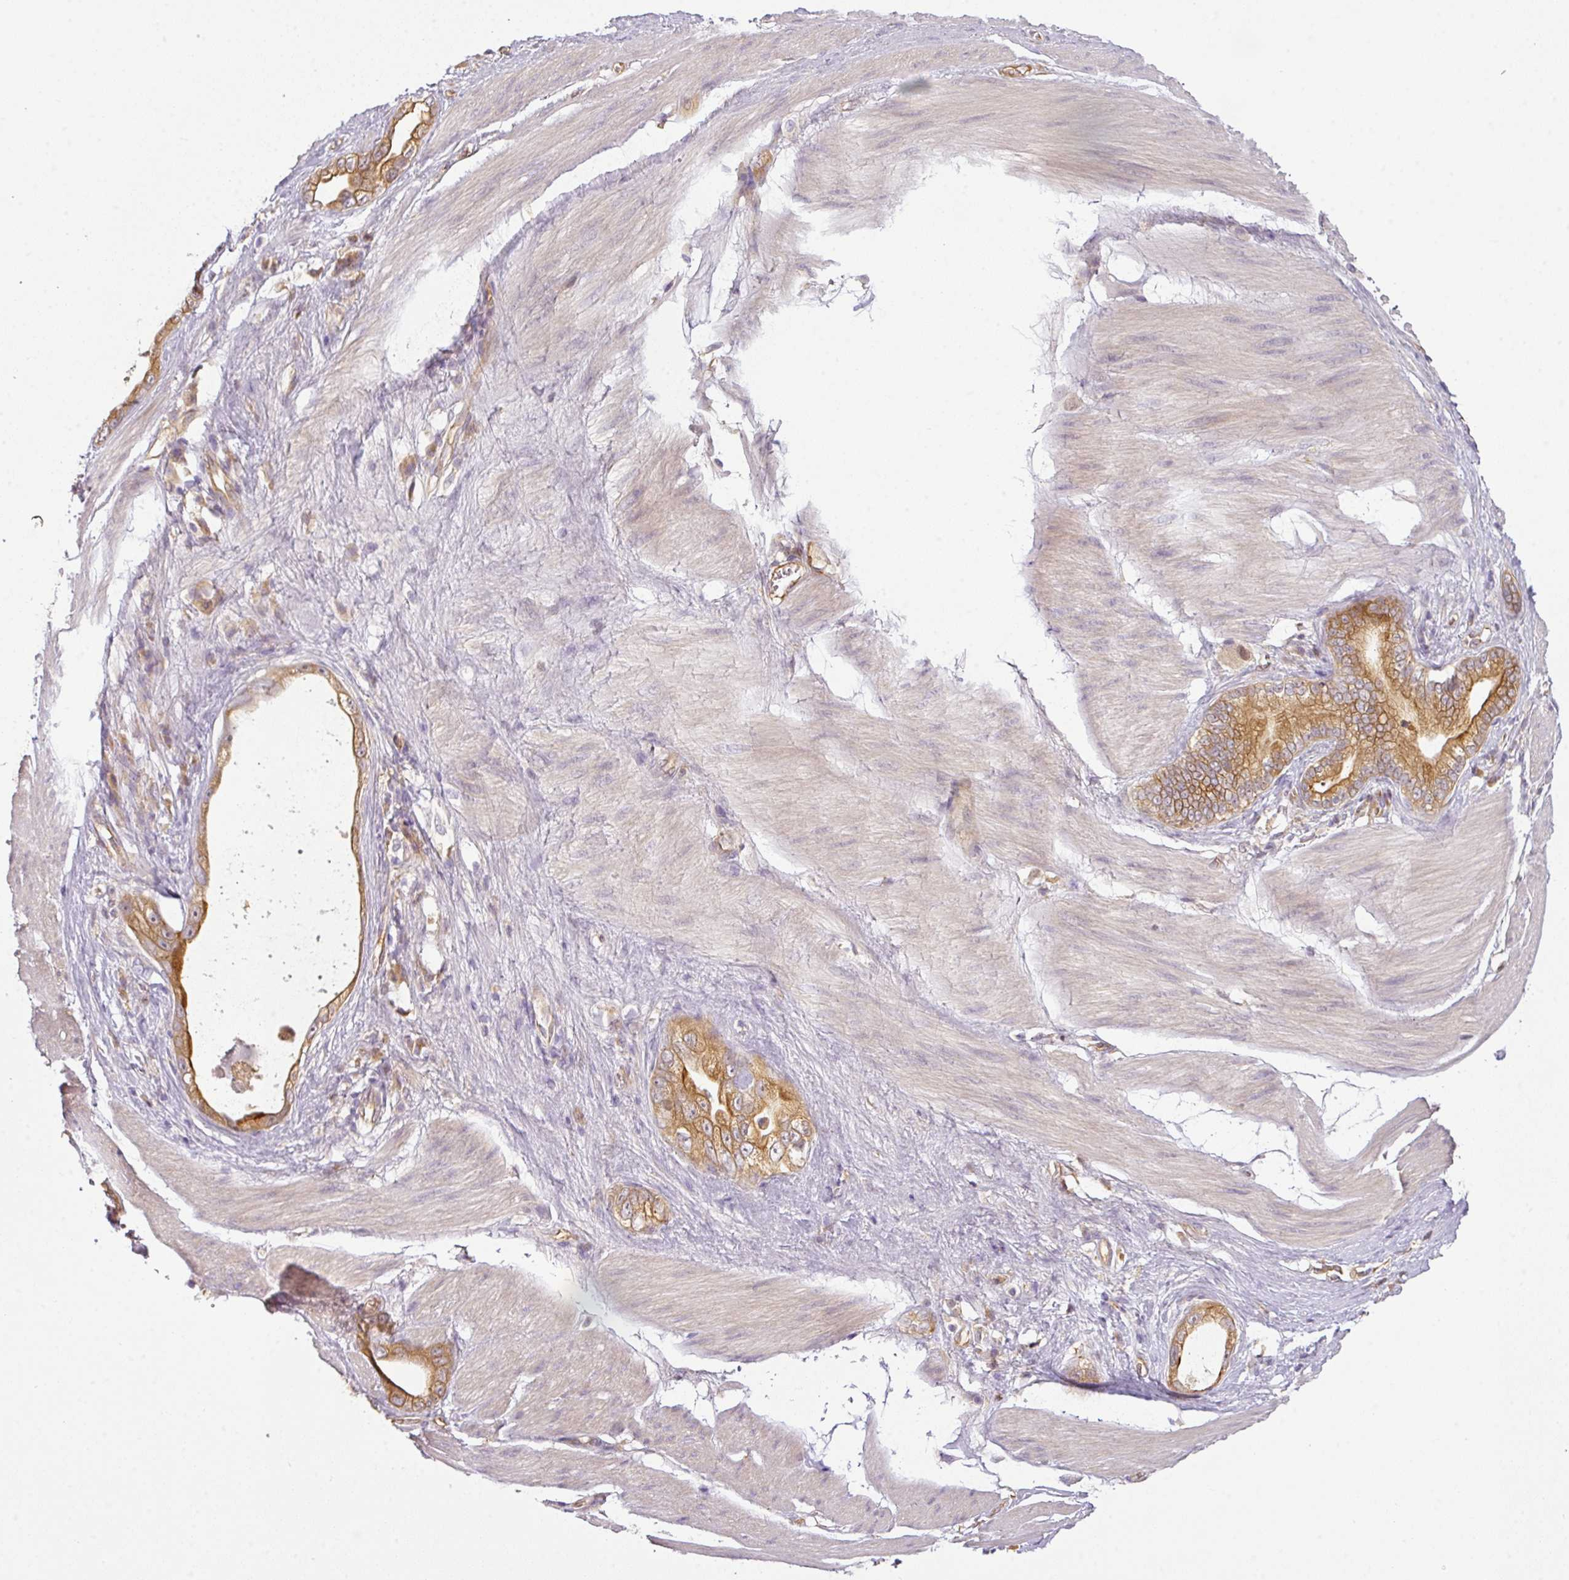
{"staining": {"intensity": "moderate", "quantity": ">75%", "location": "cytoplasmic/membranous"}, "tissue": "stomach cancer", "cell_type": "Tumor cells", "image_type": "cancer", "snomed": [{"axis": "morphology", "description": "Adenocarcinoma, NOS"}, {"axis": "topography", "description": "Stomach"}], "caption": "Moderate cytoplasmic/membranous positivity for a protein is seen in about >75% of tumor cells of adenocarcinoma (stomach) using IHC.", "gene": "ANKRD18A", "patient": {"sex": "male", "age": 55}}